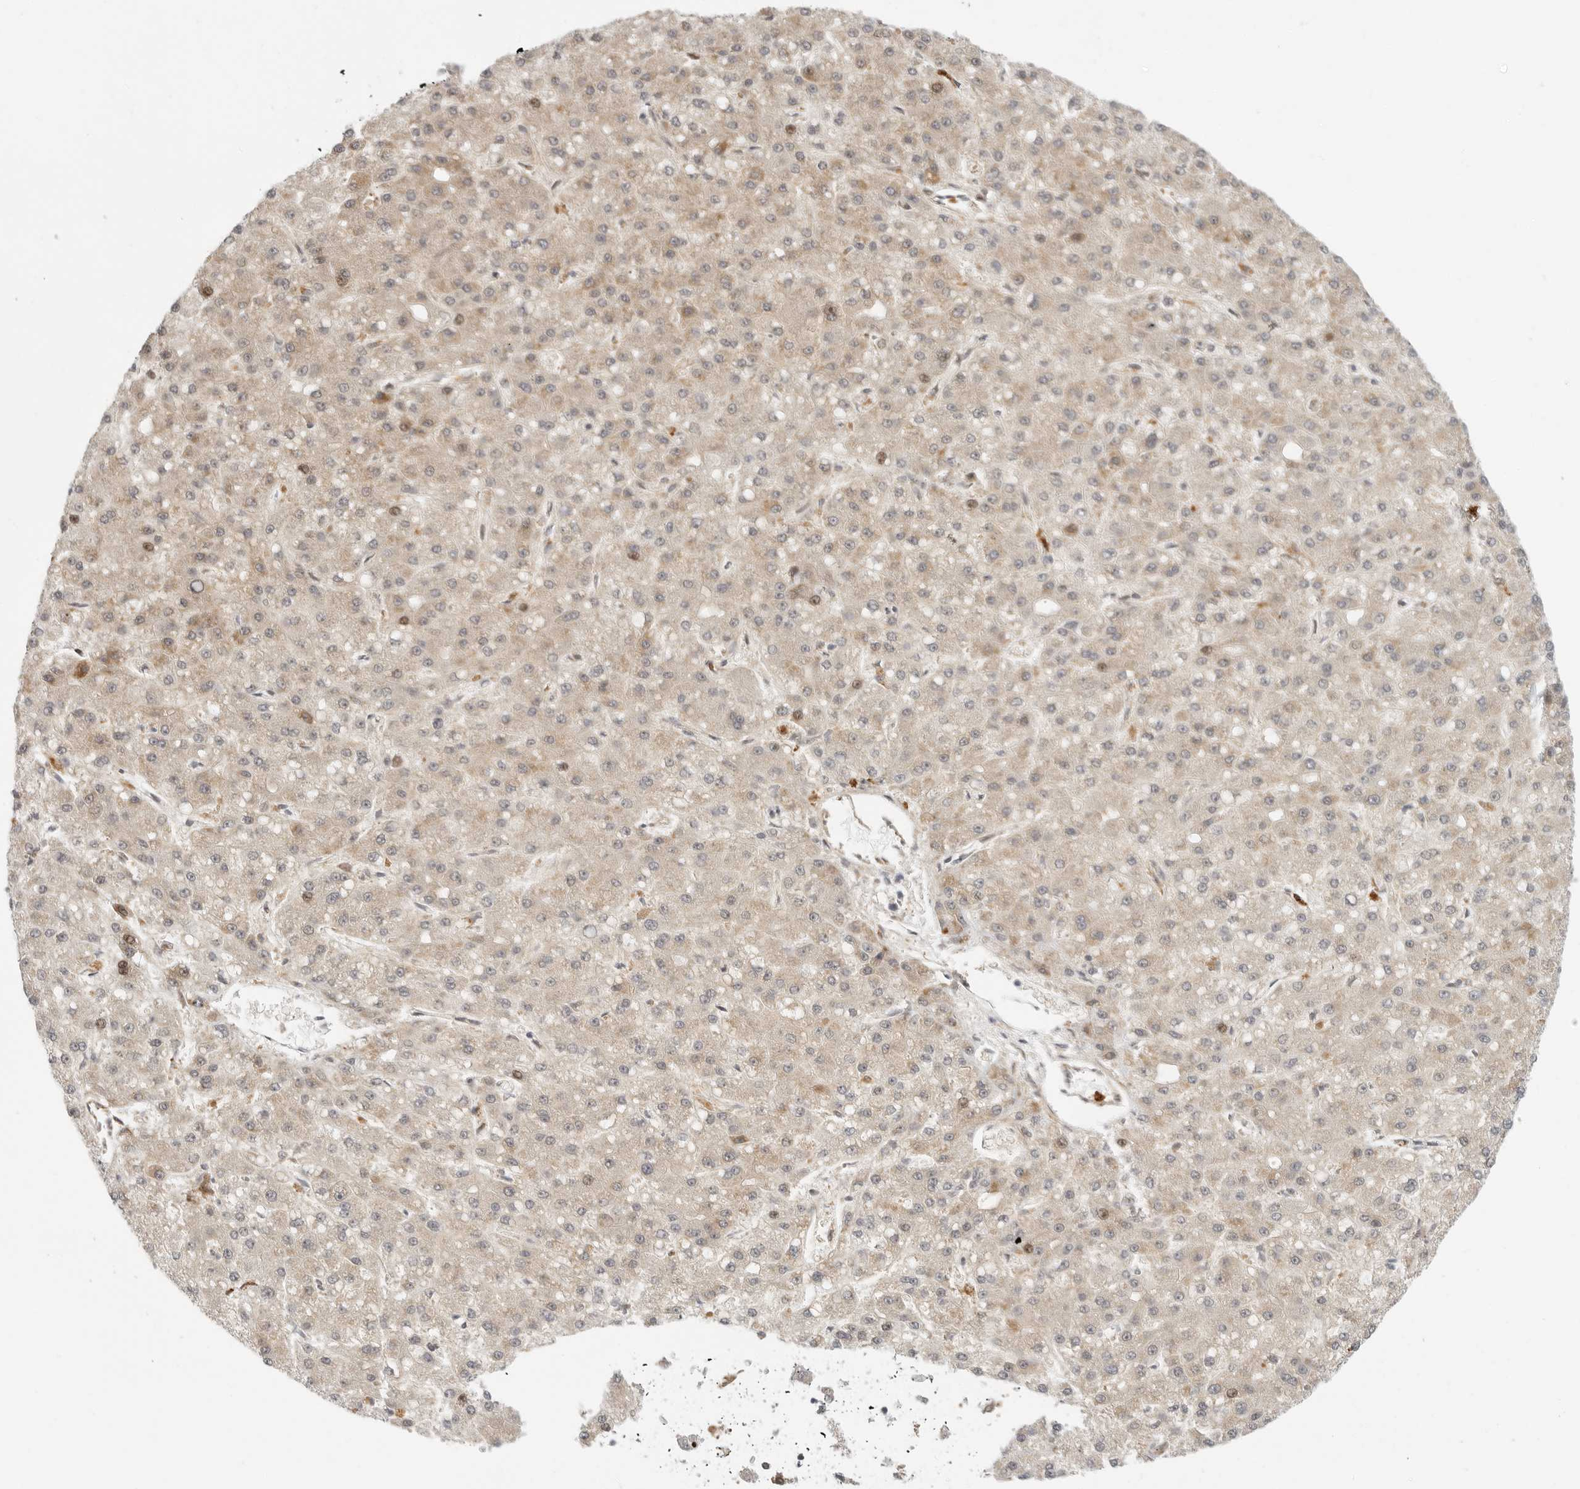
{"staining": {"intensity": "weak", "quantity": ">75%", "location": "cytoplasmic/membranous"}, "tissue": "liver cancer", "cell_type": "Tumor cells", "image_type": "cancer", "snomed": [{"axis": "morphology", "description": "Carcinoma, Hepatocellular, NOS"}, {"axis": "topography", "description": "Liver"}], "caption": "IHC micrograph of human liver cancer (hepatocellular carcinoma) stained for a protein (brown), which displays low levels of weak cytoplasmic/membranous staining in about >75% of tumor cells.", "gene": "DSCC1", "patient": {"sex": "male", "age": 67}}